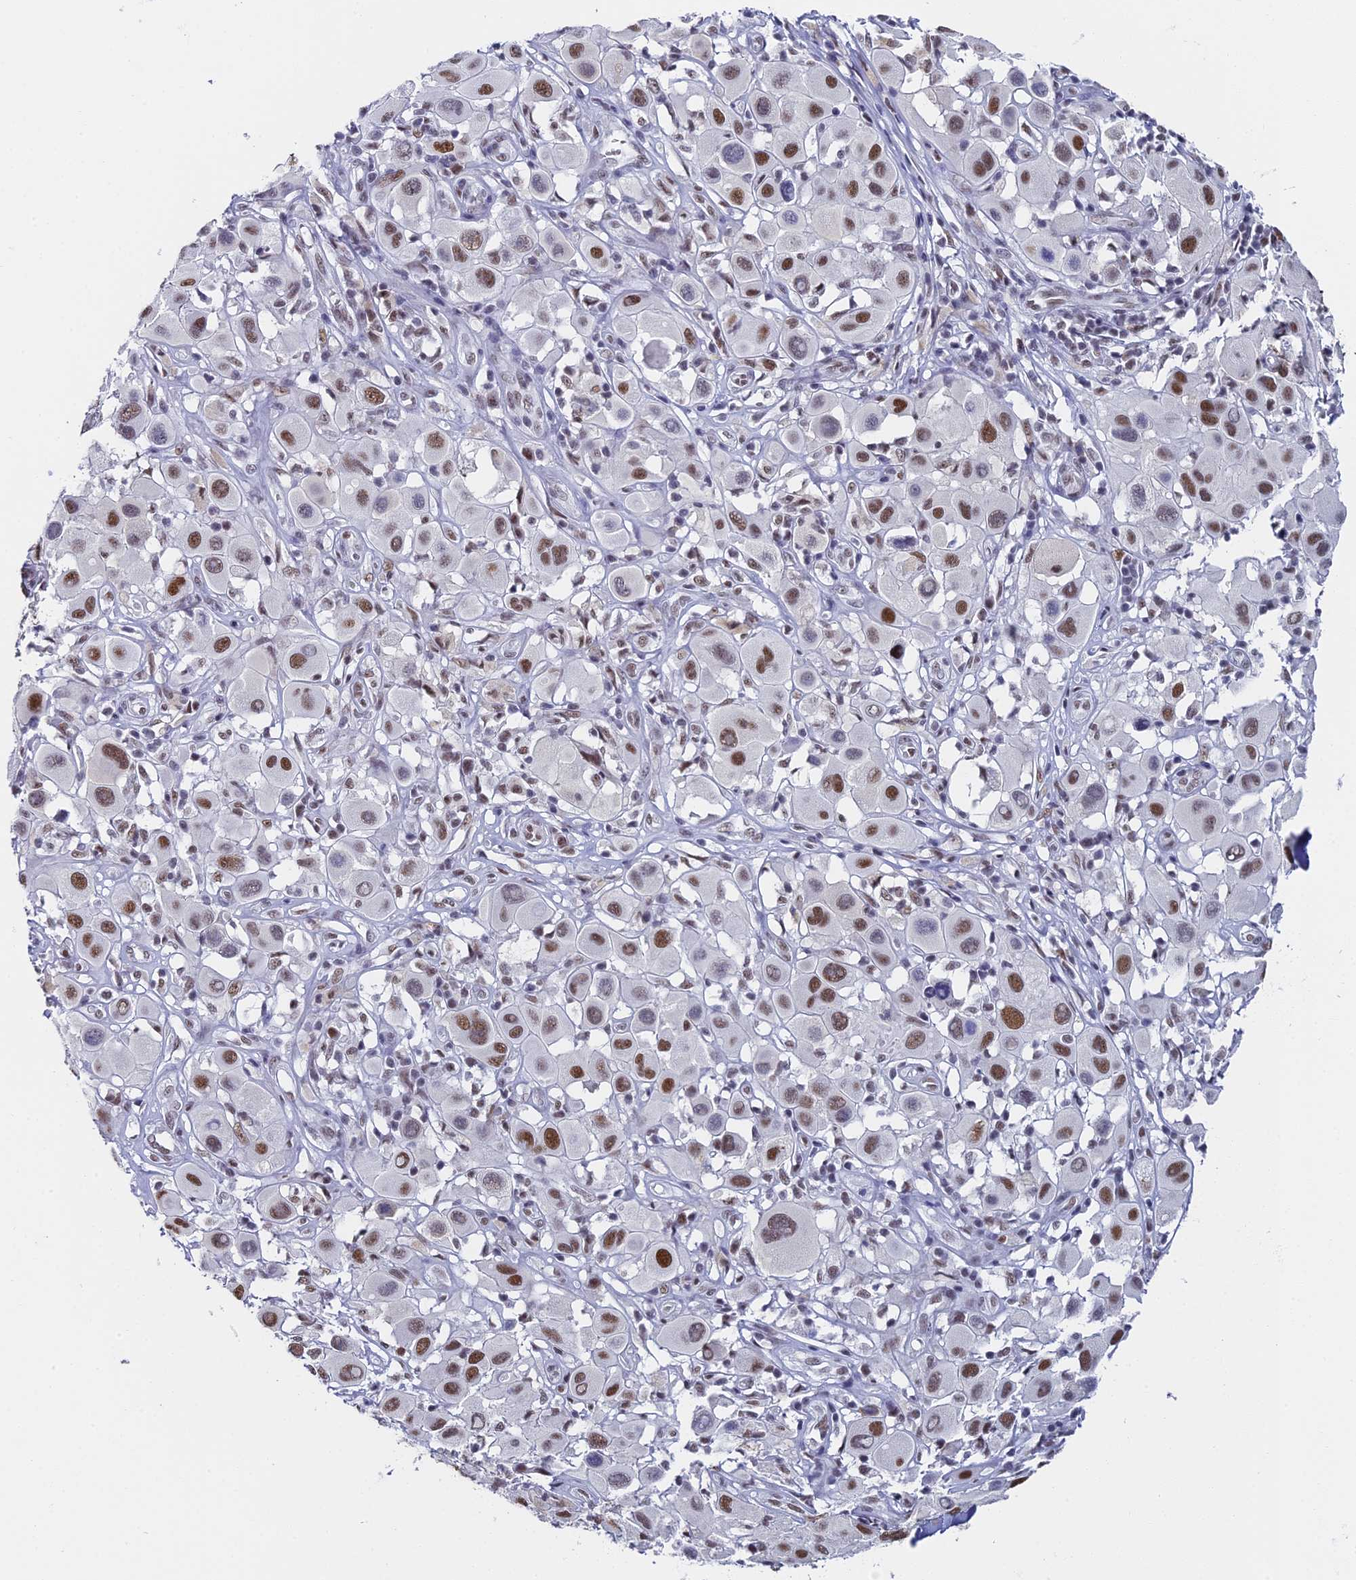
{"staining": {"intensity": "moderate", "quantity": ">75%", "location": "nuclear"}, "tissue": "melanoma", "cell_type": "Tumor cells", "image_type": "cancer", "snomed": [{"axis": "morphology", "description": "Malignant melanoma, Metastatic site"}, {"axis": "topography", "description": "Skin"}], "caption": "Melanoma was stained to show a protein in brown. There is medium levels of moderate nuclear positivity in about >75% of tumor cells. Nuclei are stained in blue.", "gene": "CD2BP2", "patient": {"sex": "male", "age": 41}}